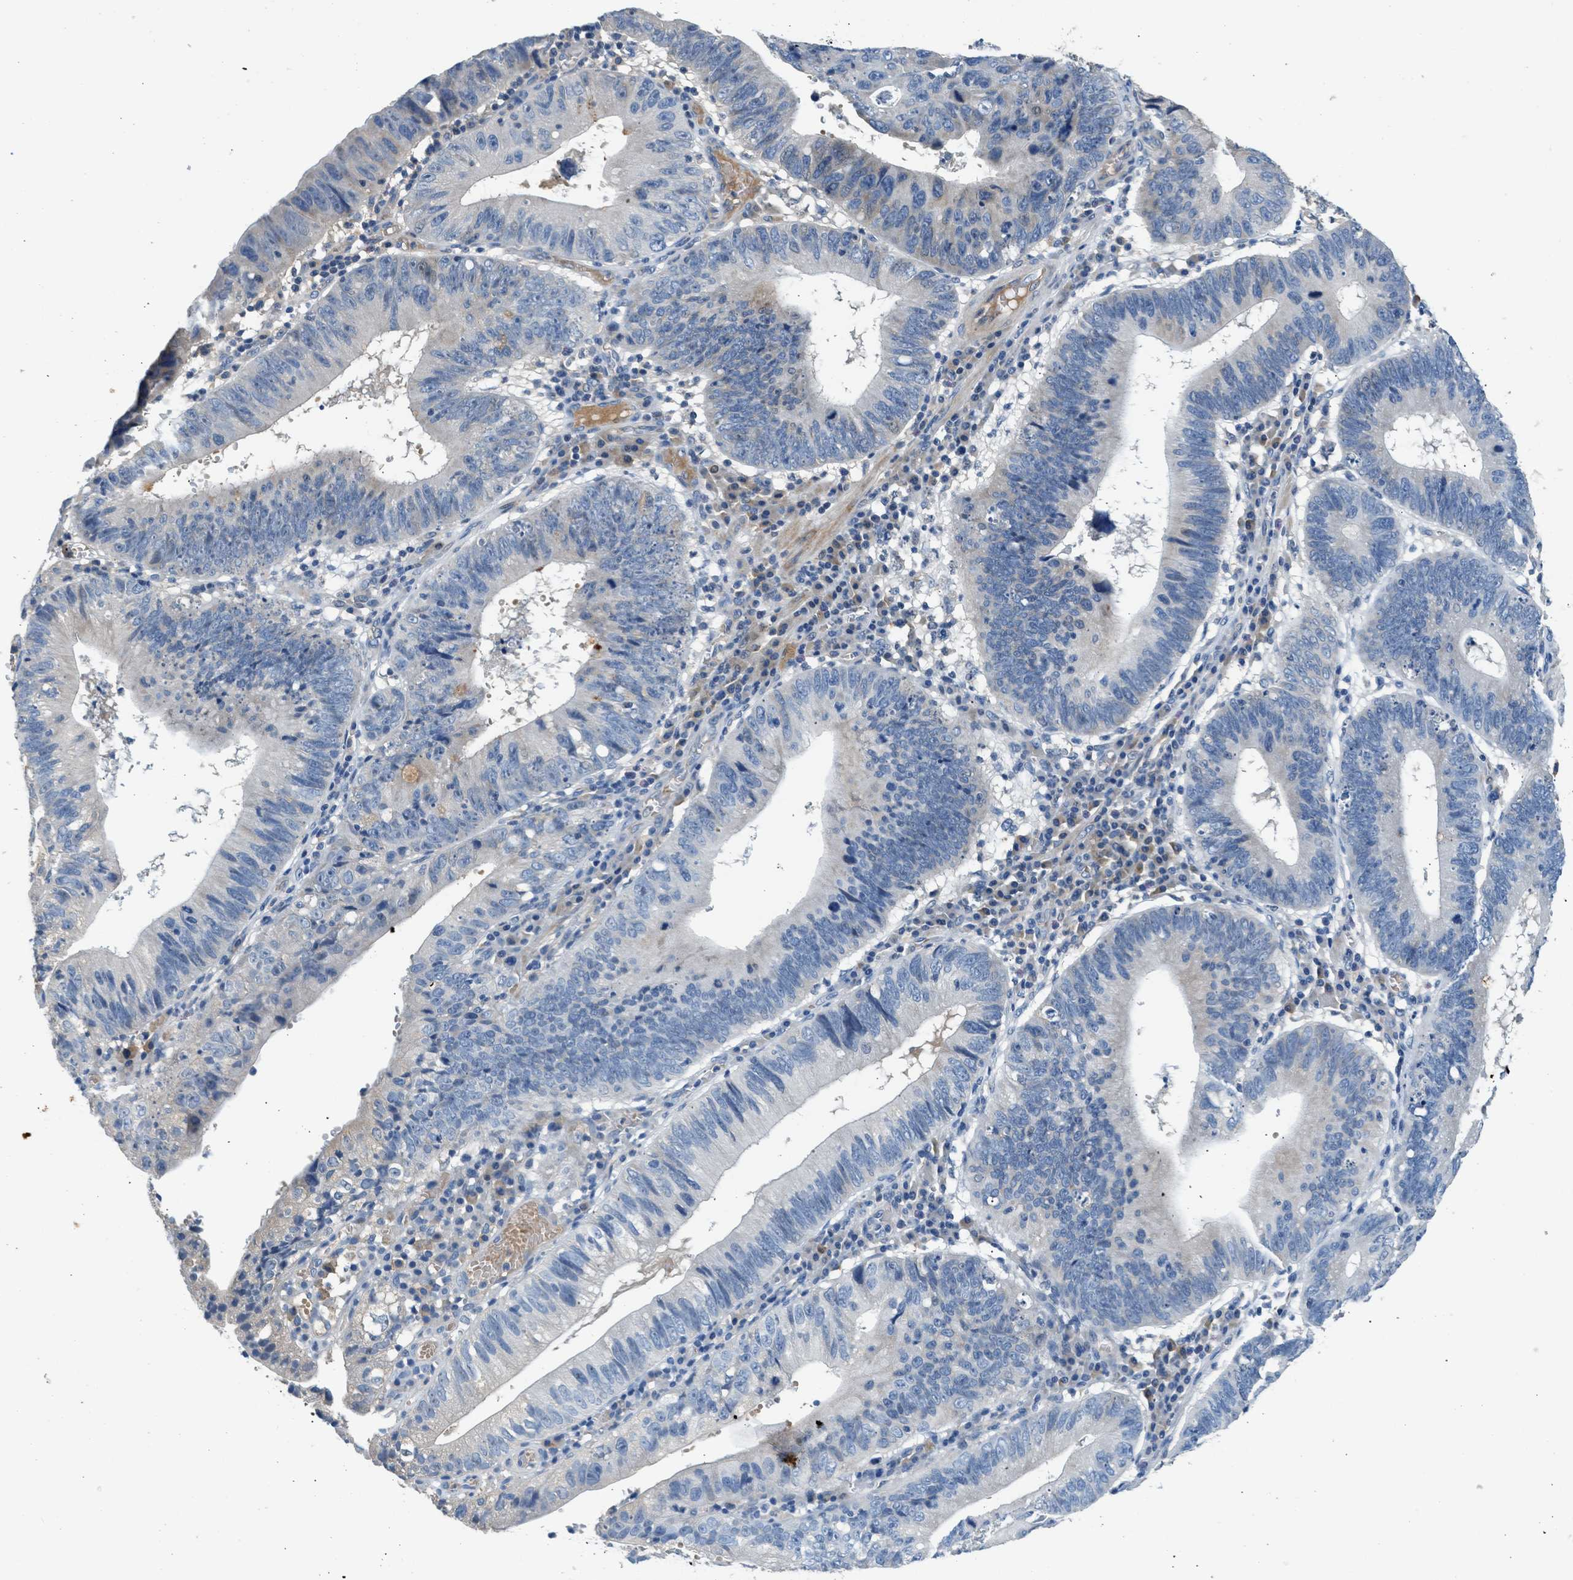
{"staining": {"intensity": "negative", "quantity": "none", "location": "none"}, "tissue": "stomach cancer", "cell_type": "Tumor cells", "image_type": "cancer", "snomed": [{"axis": "morphology", "description": "Adenocarcinoma, NOS"}, {"axis": "topography", "description": "Stomach"}], "caption": "Immunohistochemical staining of human stomach adenocarcinoma shows no significant positivity in tumor cells. (DAB IHC with hematoxylin counter stain).", "gene": "RWDD2B", "patient": {"sex": "male", "age": 59}}